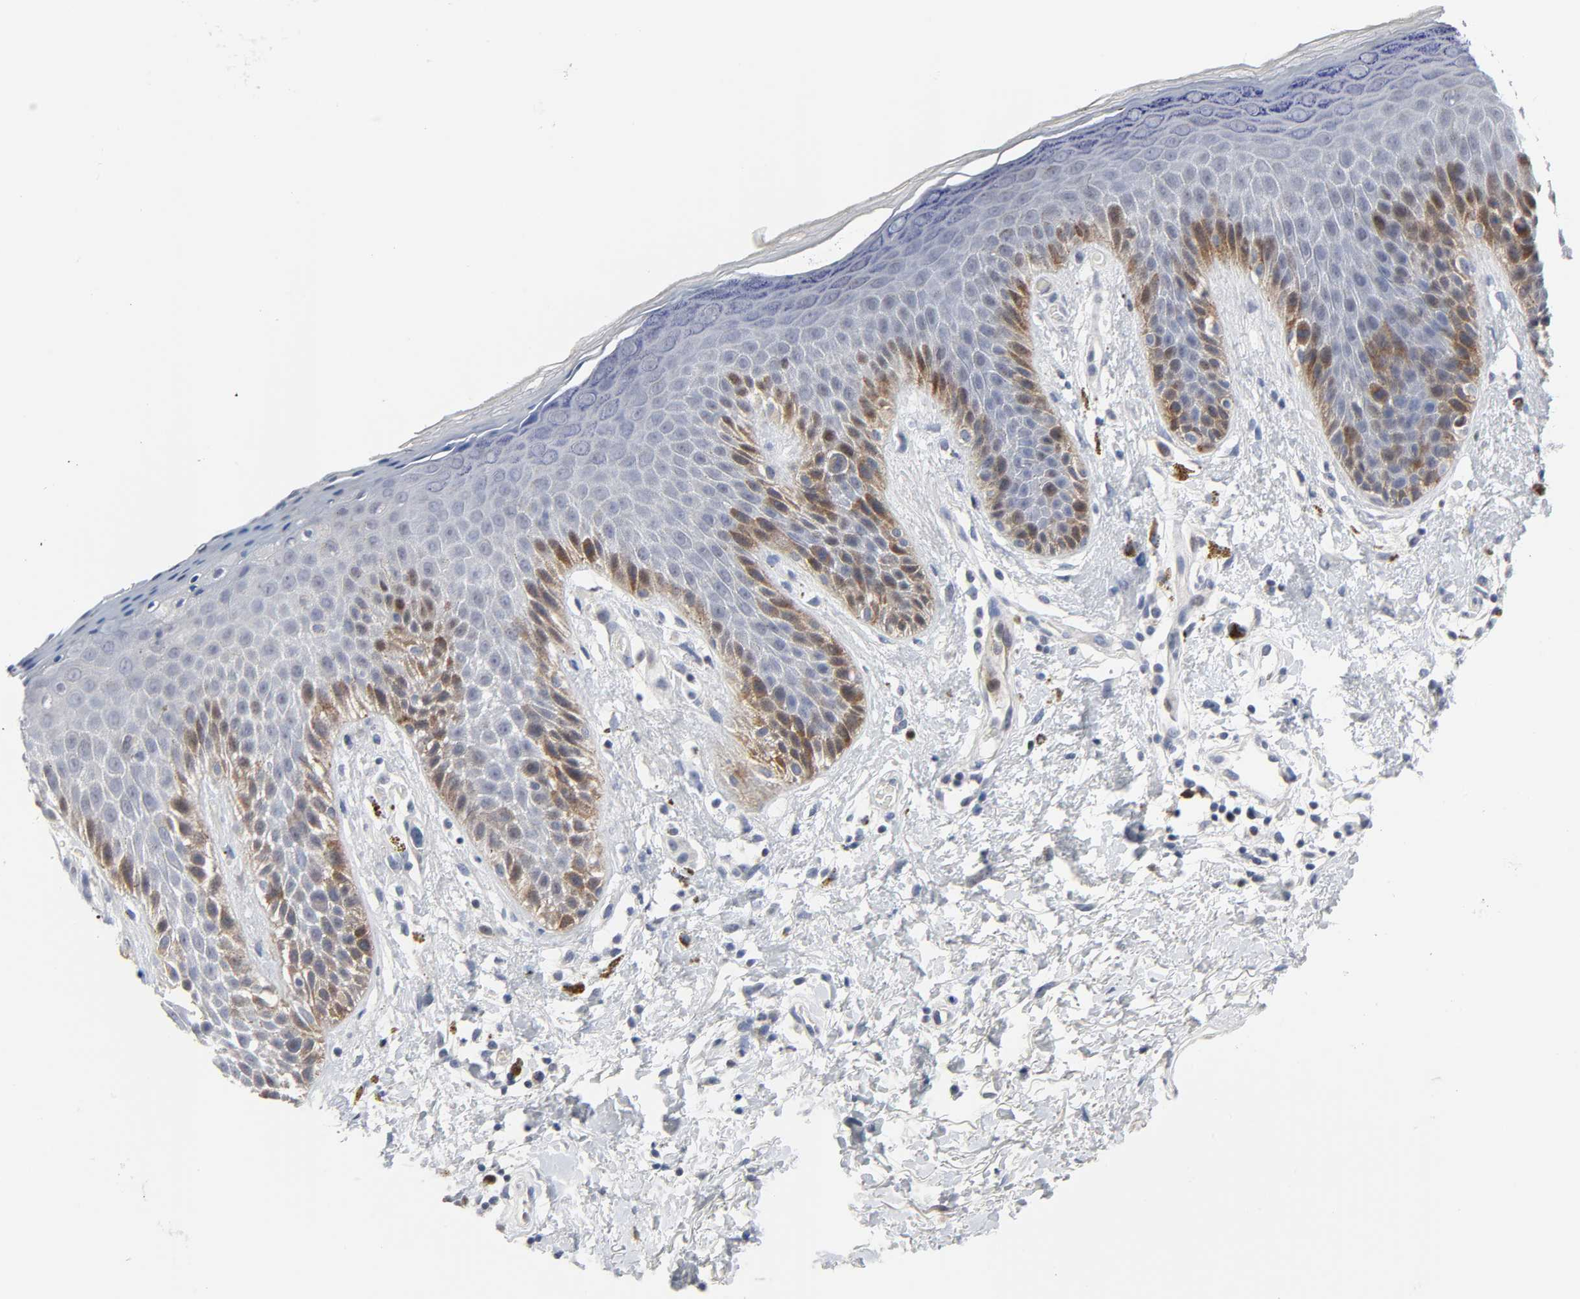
{"staining": {"intensity": "moderate", "quantity": "<25%", "location": "cytoplasmic/membranous,nuclear"}, "tissue": "skin", "cell_type": "Epidermal cells", "image_type": "normal", "snomed": [{"axis": "morphology", "description": "Normal tissue, NOS"}, {"axis": "topography", "description": "Anal"}], "caption": "Human skin stained with a brown dye shows moderate cytoplasmic/membranous,nuclear positive positivity in approximately <25% of epidermal cells.", "gene": "WEE1", "patient": {"sex": "female", "age": 46}}